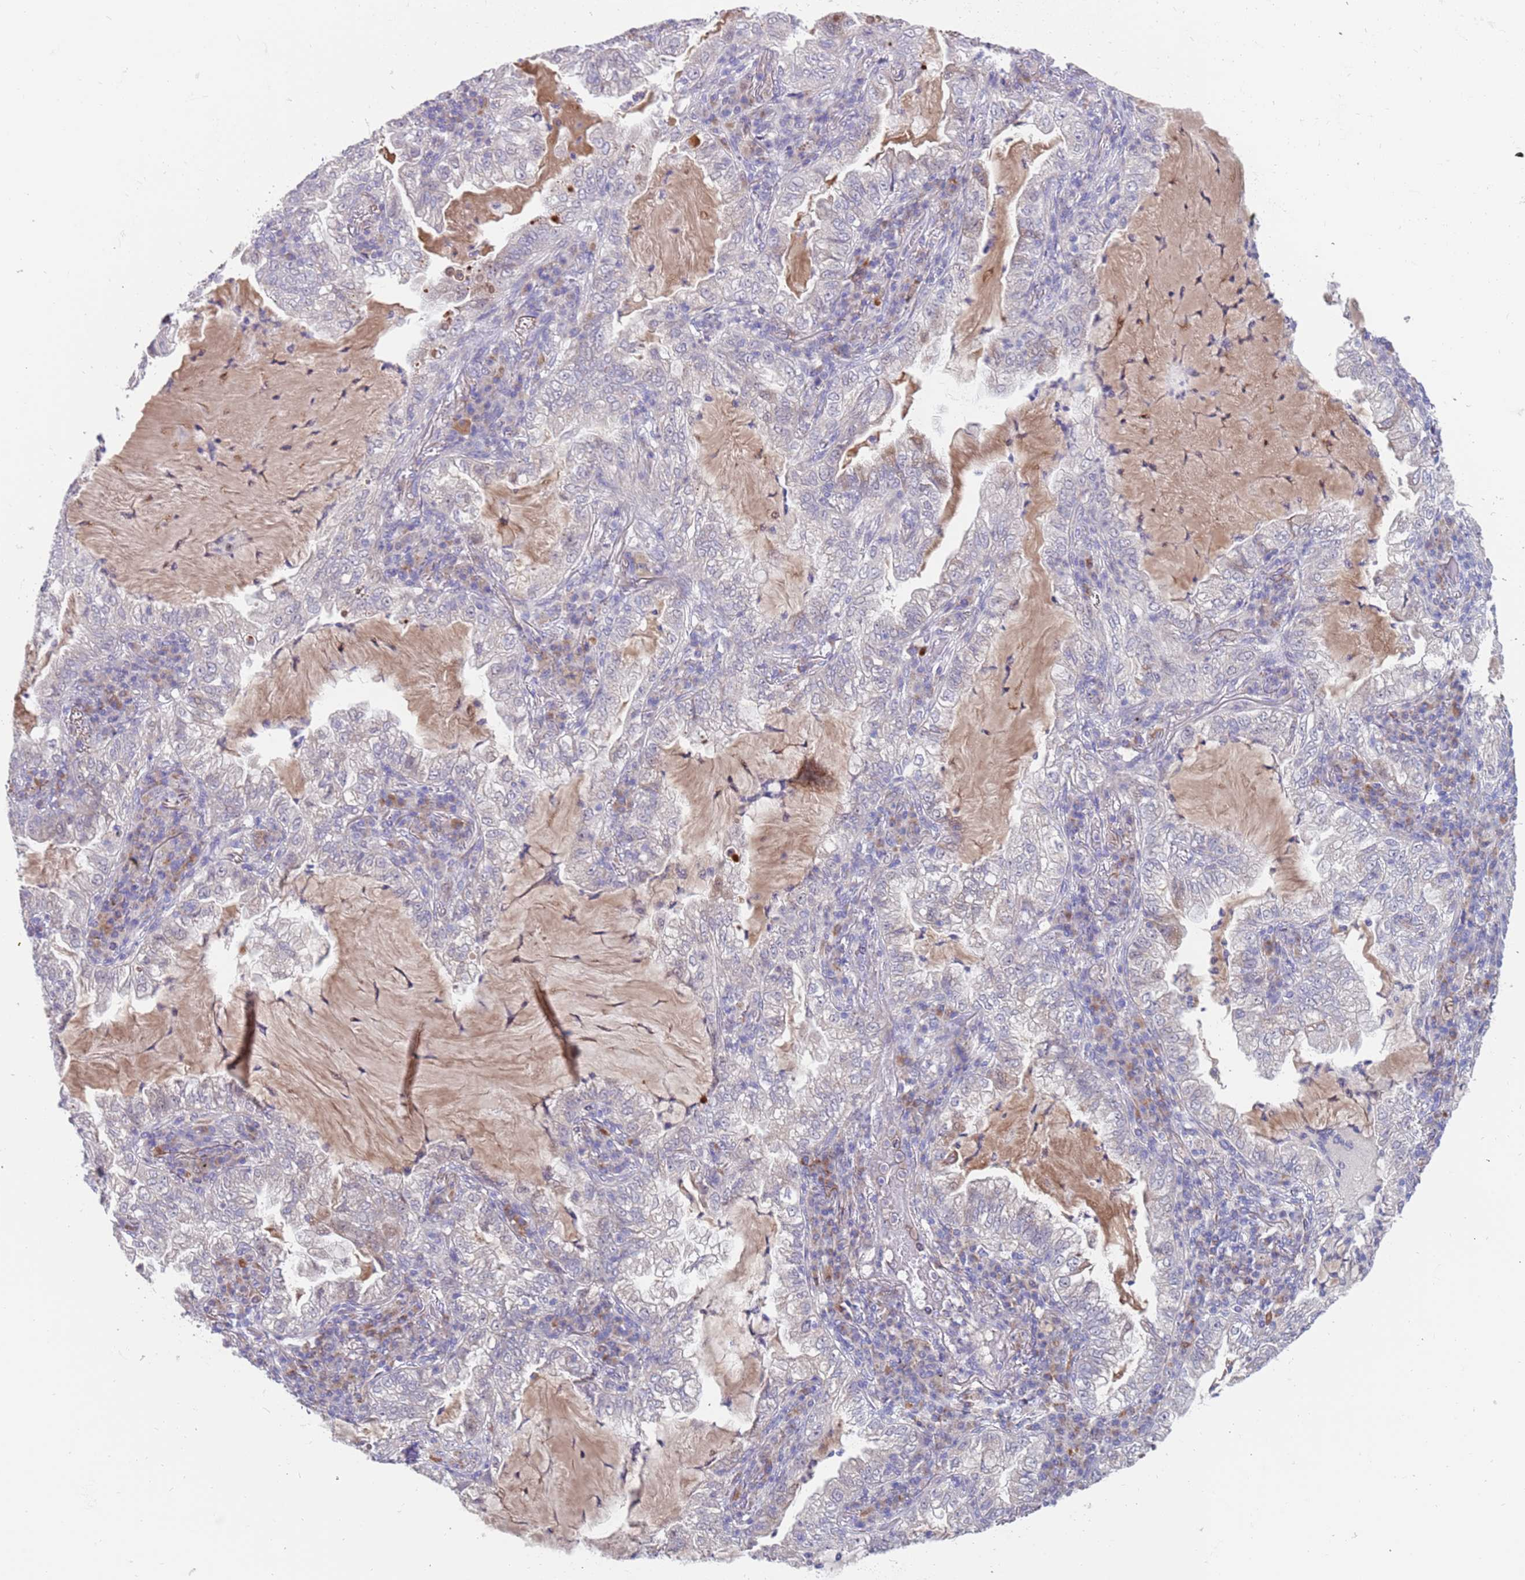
{"staining": {"intensity": "negative", "quantity": "none", "location": "none"}, "tissue": "lung cancer", "cell_type": "Tumor cells", "image_type": "cancer", "snomed": [{"axis": "morphology", "description": "Adenocarcinoma, NOS"}, {"axis": "topography", "description": "Lung"}], "caption": "The photomicrograph exhibits no staining of tumor cells in lung cancer (adenocarcinoma).", "gene": "ZNF746", "patient": {"sex": "female", "age": 73}}